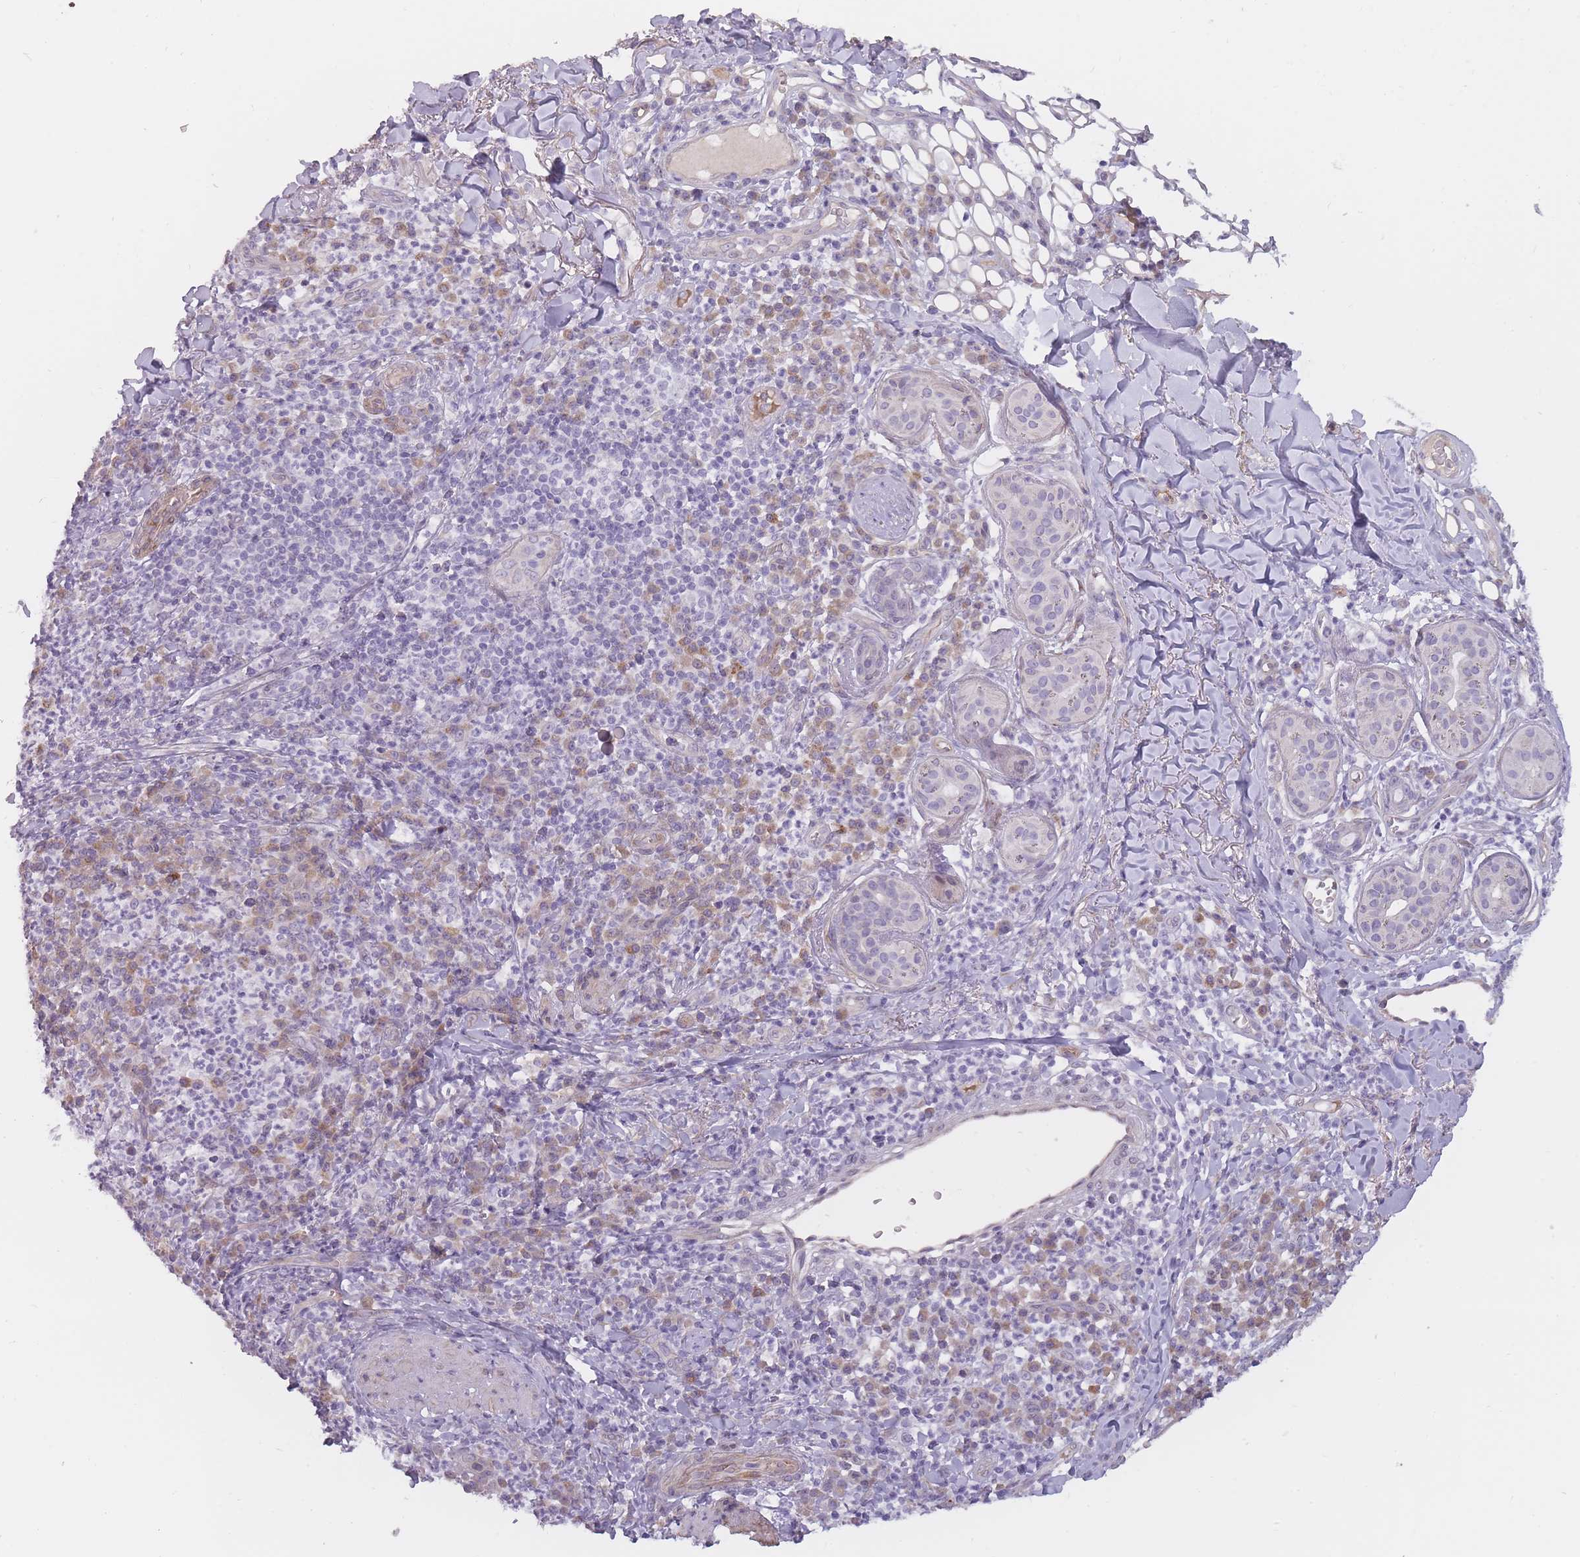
{"staining": {"intensity": "negative", "quantity": "none", "location": "none"}, "tissue": "skin cancer", "cell_type": "Tumor cells", "image_type": "cancer", "snomed": [{"axis": "morphology", "description": "Basal cell carcinoma"}, {"axis": "topography", "description": "Skin"}], "caption": "Immunohistochemical staining of skin cancer (basal cell carcinoma) shows no significant expression in tumor cells.", "gene": "PGRMC2", "patient": {"sex": "male", "age": 88}}